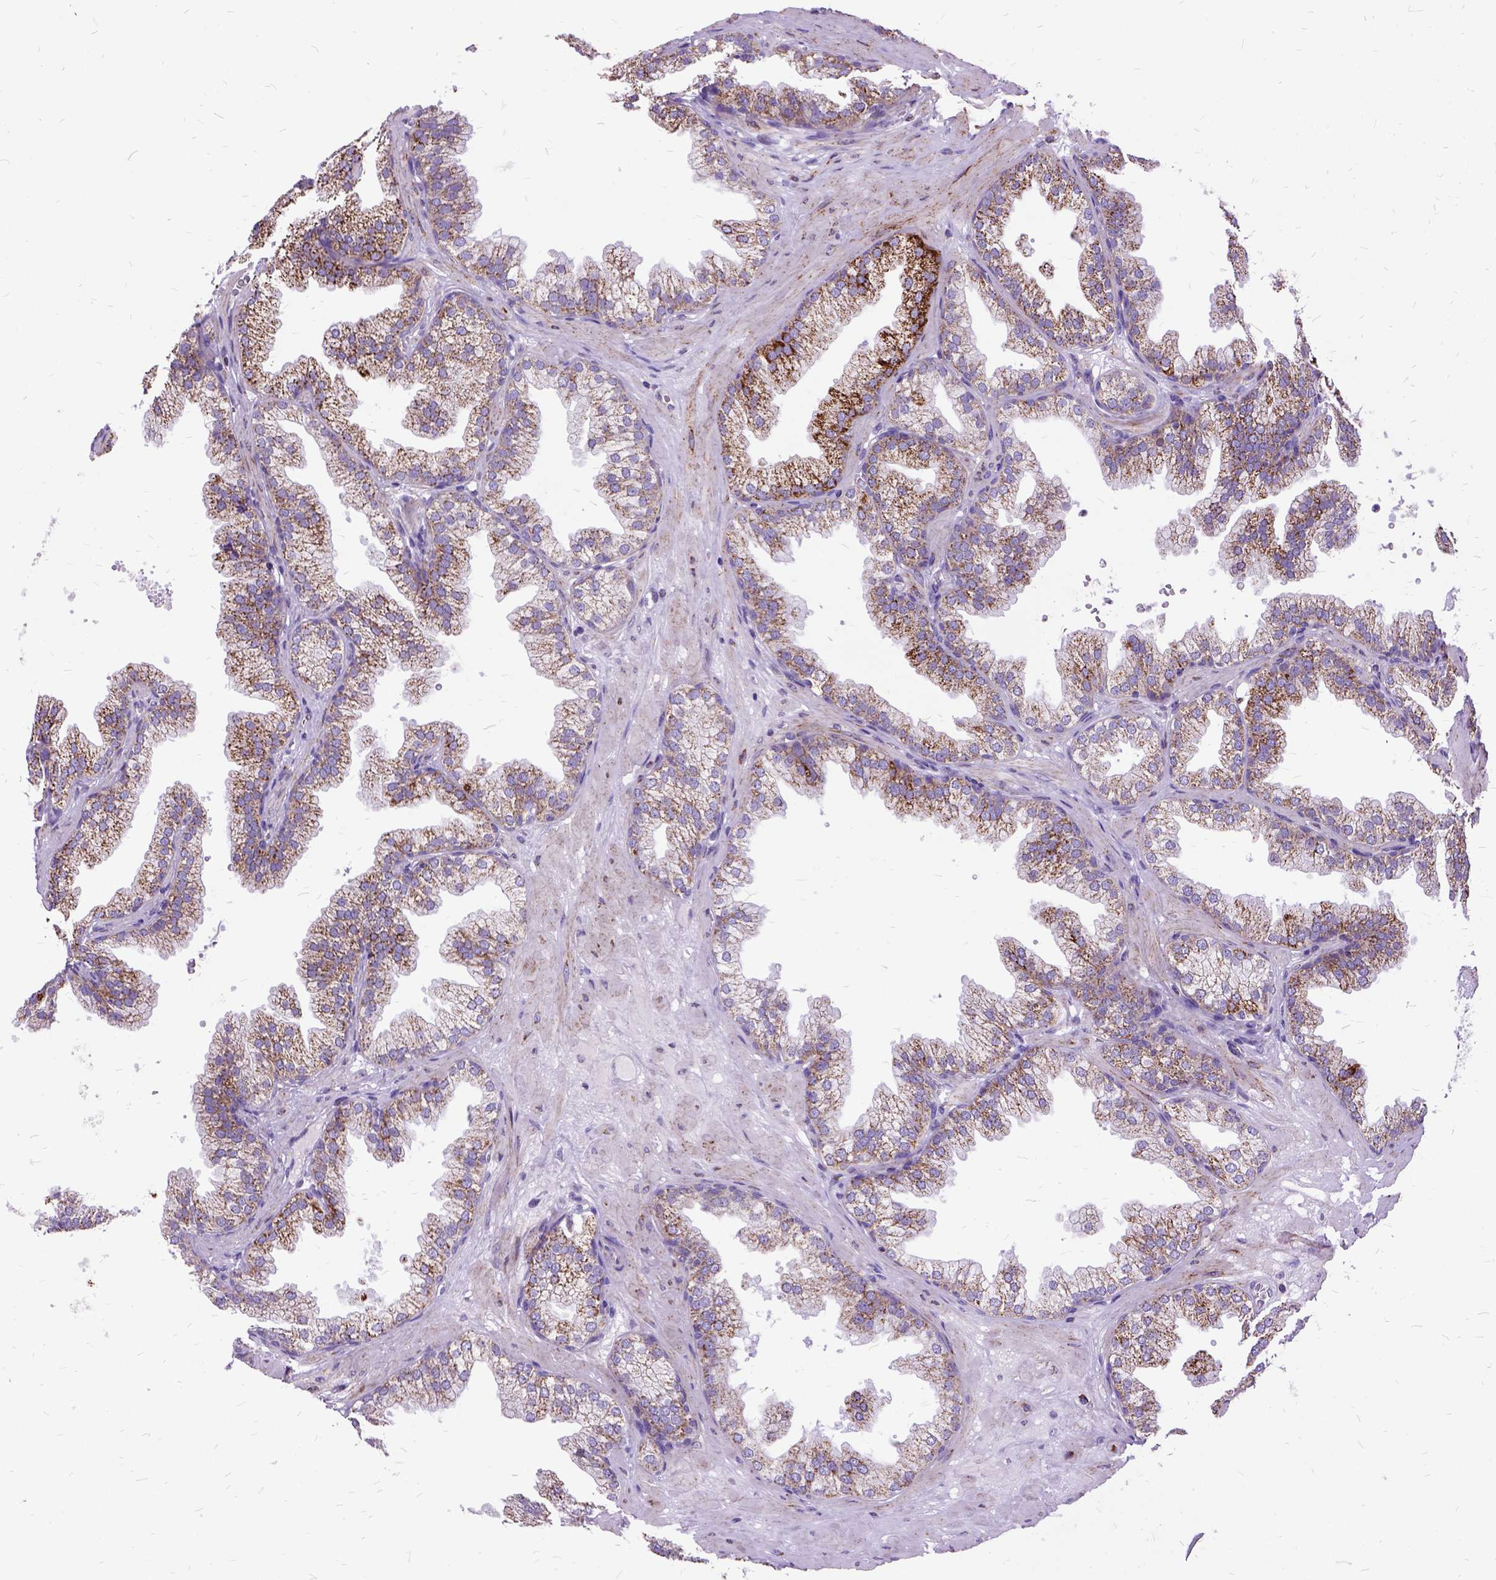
{"staining": {"intensity": "strong", "quantity": "25%-75%", "location": "cytoplasmic/membranous"}, "tissue": "prostate", "cell_type": "Glandular cells", "image_type": "normal", "snomed": [{"axis": "morphology", "description": "Normal tissue, NOS"}, {"axis": "topography", "description": "Prostate"}], "caption": "Immunohistochemical staining of benign prostate demonstrates 25%-75% levels of strong cytoplasmic/membranous protein positivity in about 25%-75% of glandular cells. (Brightfield microscopy of DAB IHC at high magnification).", "gene": "OXCT1", "patient": {"sex": "male", "age": 37}}